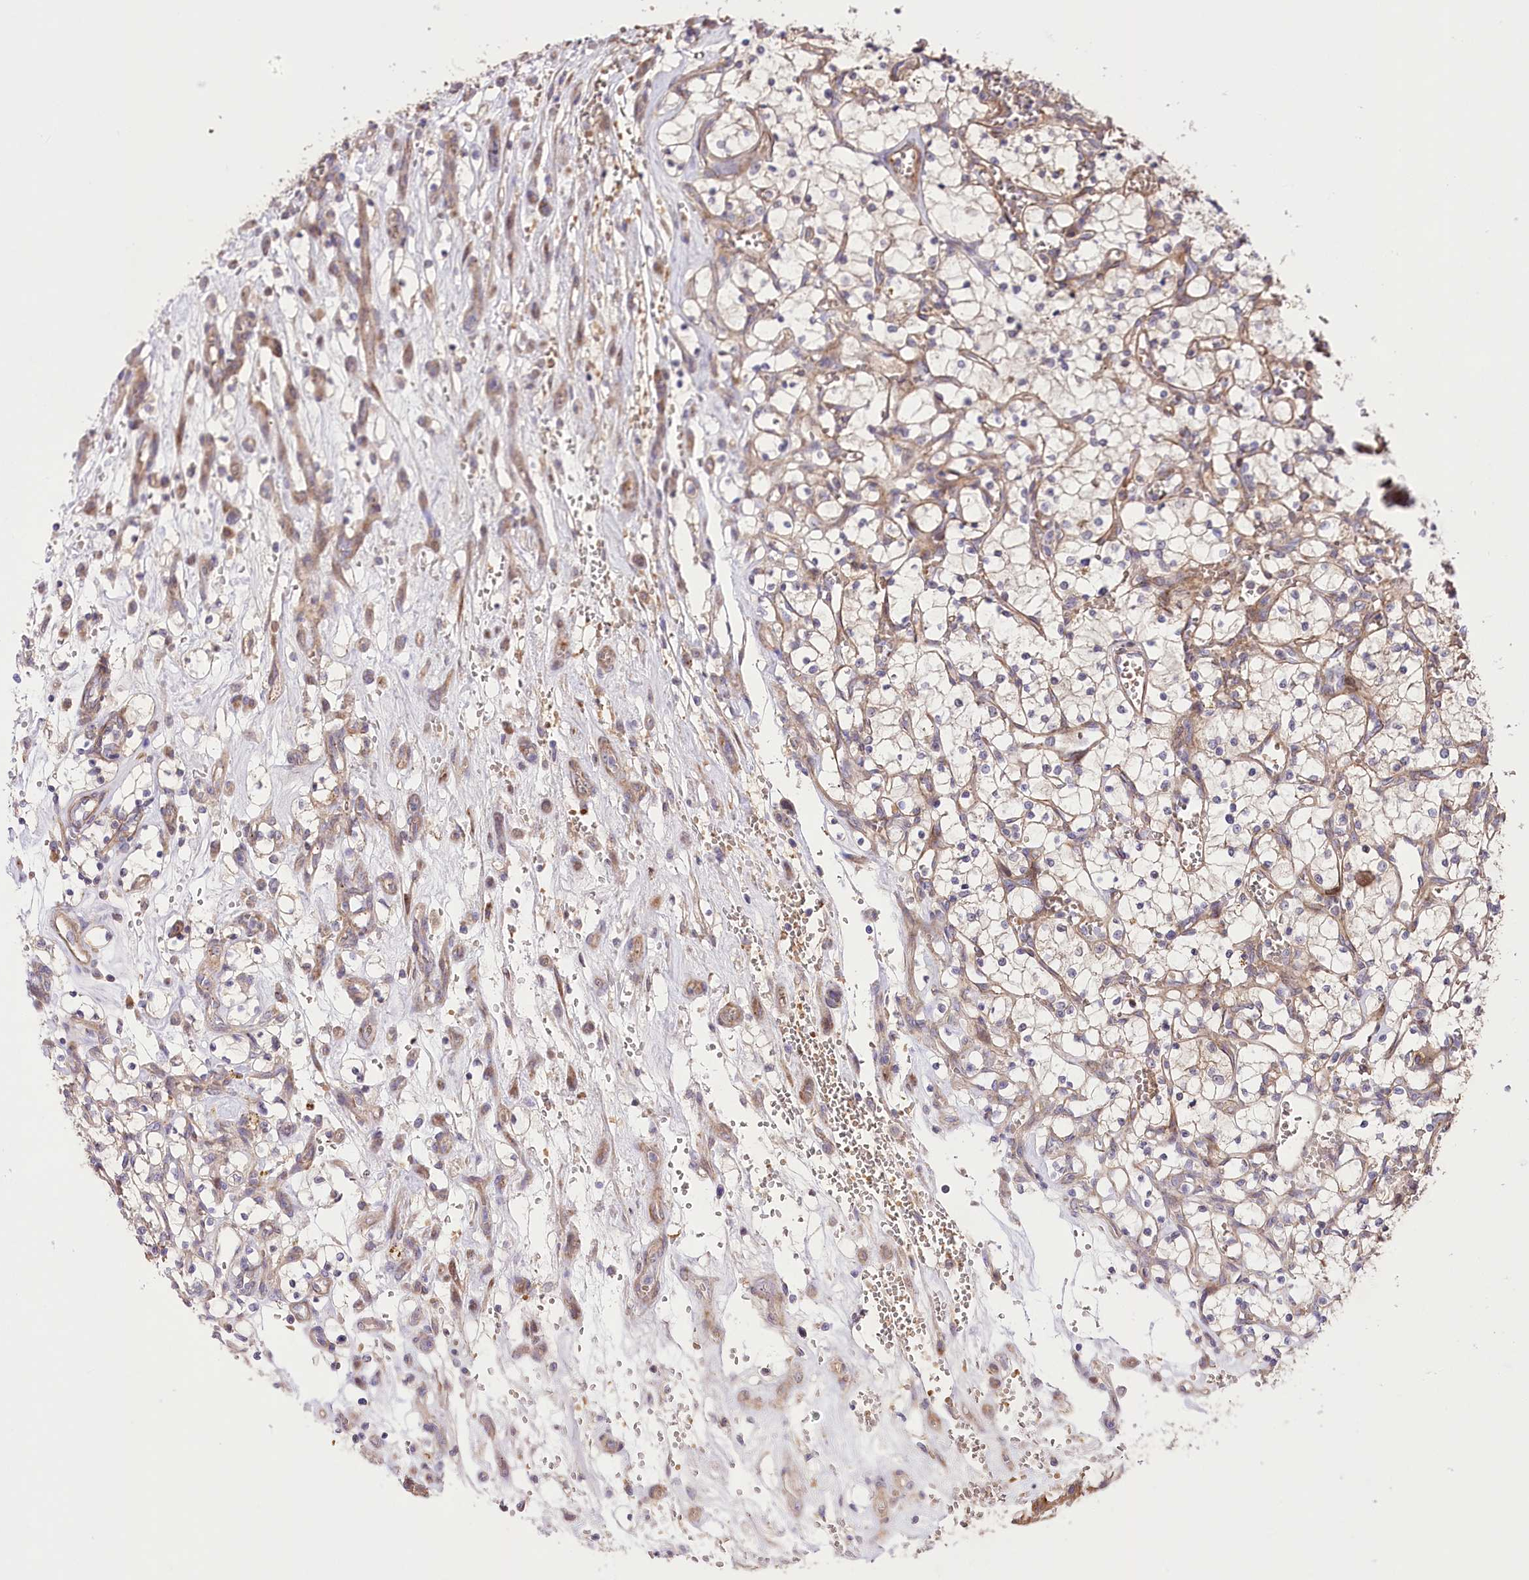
{"staining": {"intensity": "weak", "quantity": "<25%", "location": "cytoplasmic/membranous"}, "tissue": "renal cancer", "cell_type": "Tumor cells", "image_type": "cancer", "snomed": [{"axis": "morphology", "description": "Adenocarcinoma, NOS"}, {"axis": "topography", "description": "Kidney"}], "caption": "There is no significant positivity in tumor cells of renal cancer (adenocarcinoma).", "gene": "TRUB1", "patient": {"sex": "female", "age": 69}}